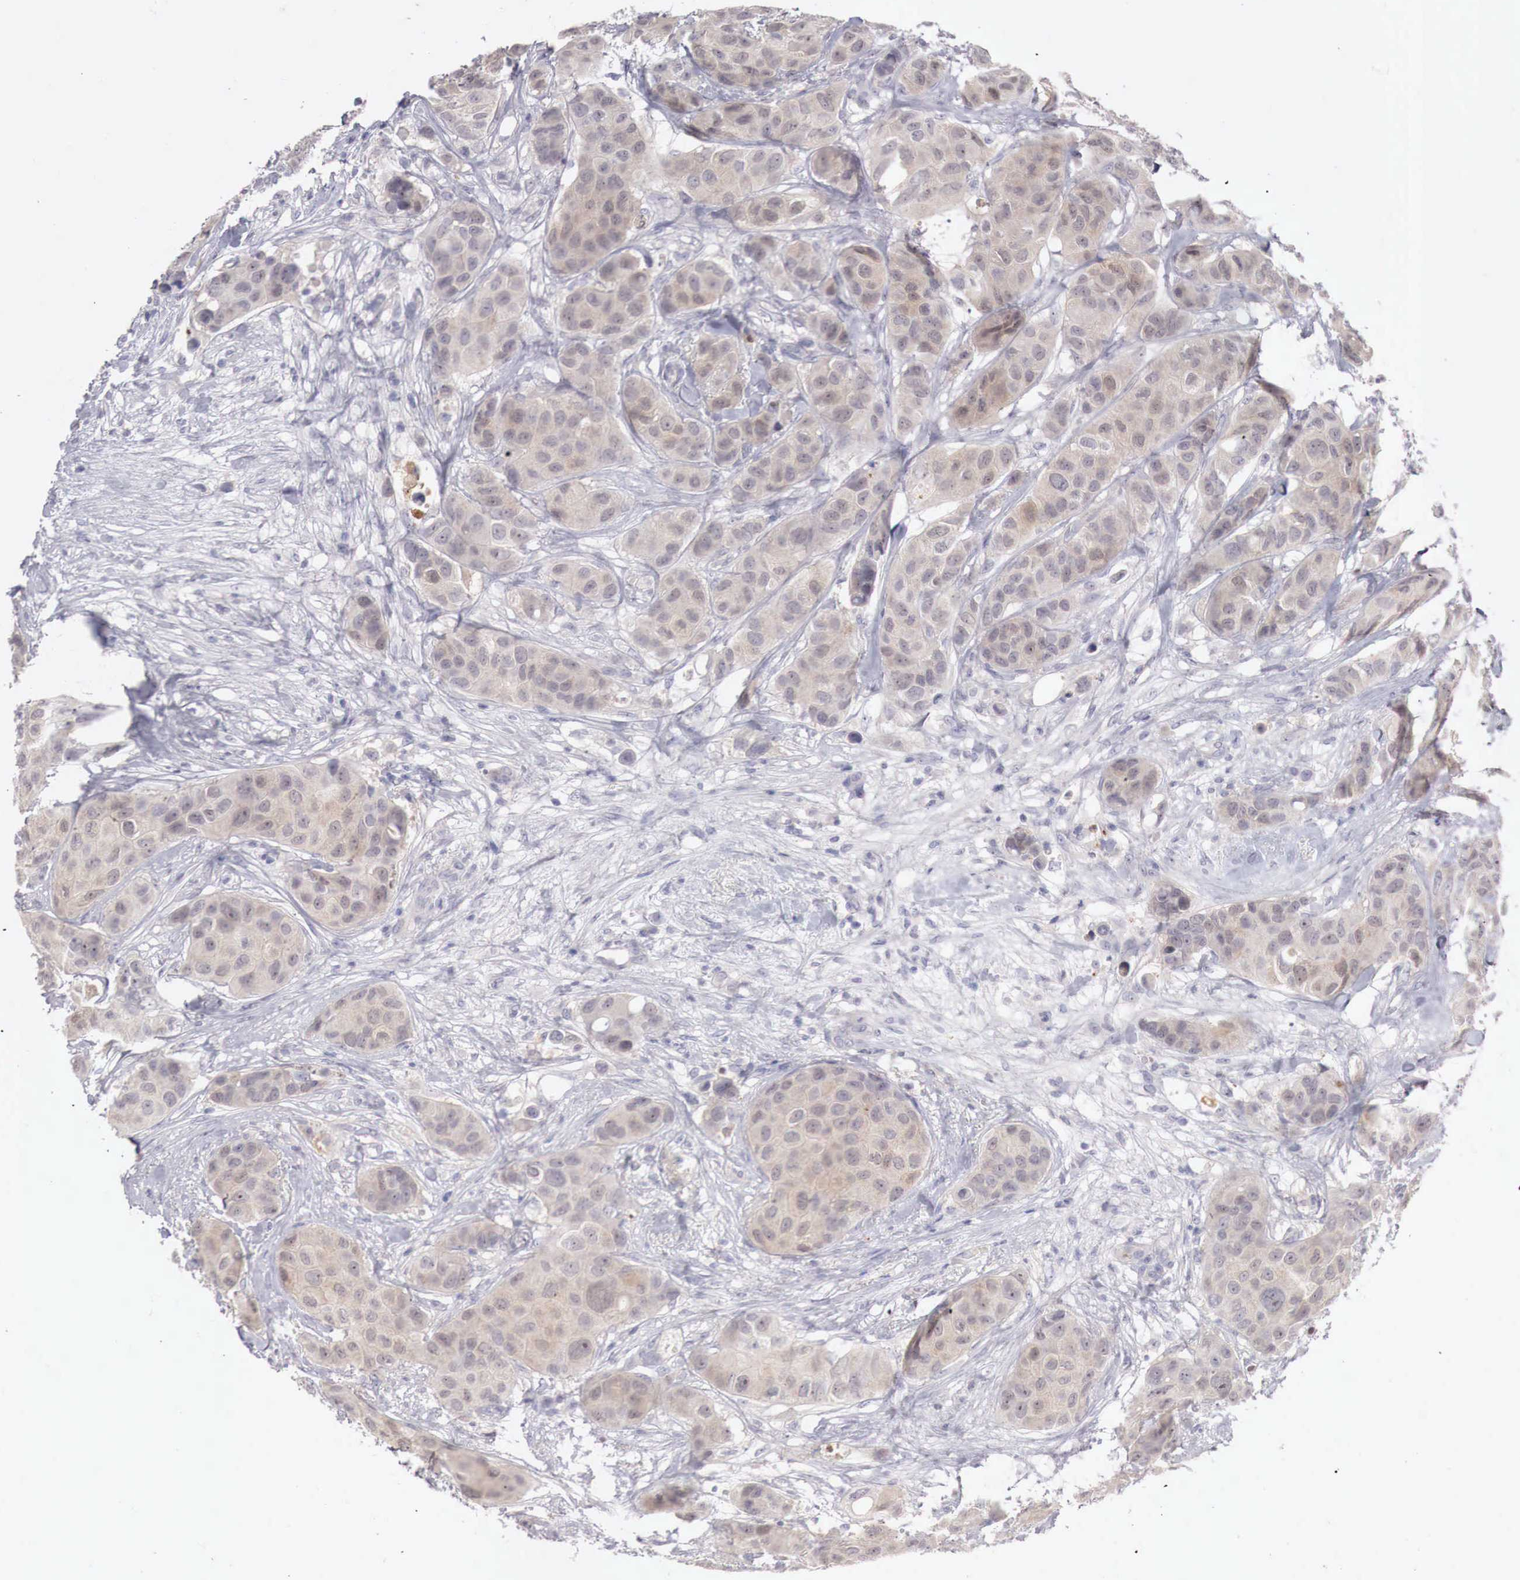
{"staining": {"intensity": "weak", "quantity": ">75%", "location": "cytoplasmic/membranous"}, "tissue": "breast cancer", "cell_type": "Tumor cells", "image_type": "cancer", "snomed": [{"axis": "morphology", "description": "Duct carcinoma"}, {"axis": "topography", "description": "Breast"}], "caption": "This image reveals breast cancer stained with immunohistochemistry (IHC) to label a protein in brown. The cytoplasmic/membranous of tumor cells show weak positivity for the protein. Nuclei are counter-stained blue.", "gene": "GATA1", "patient": {"sex": "female", "age": 68}}